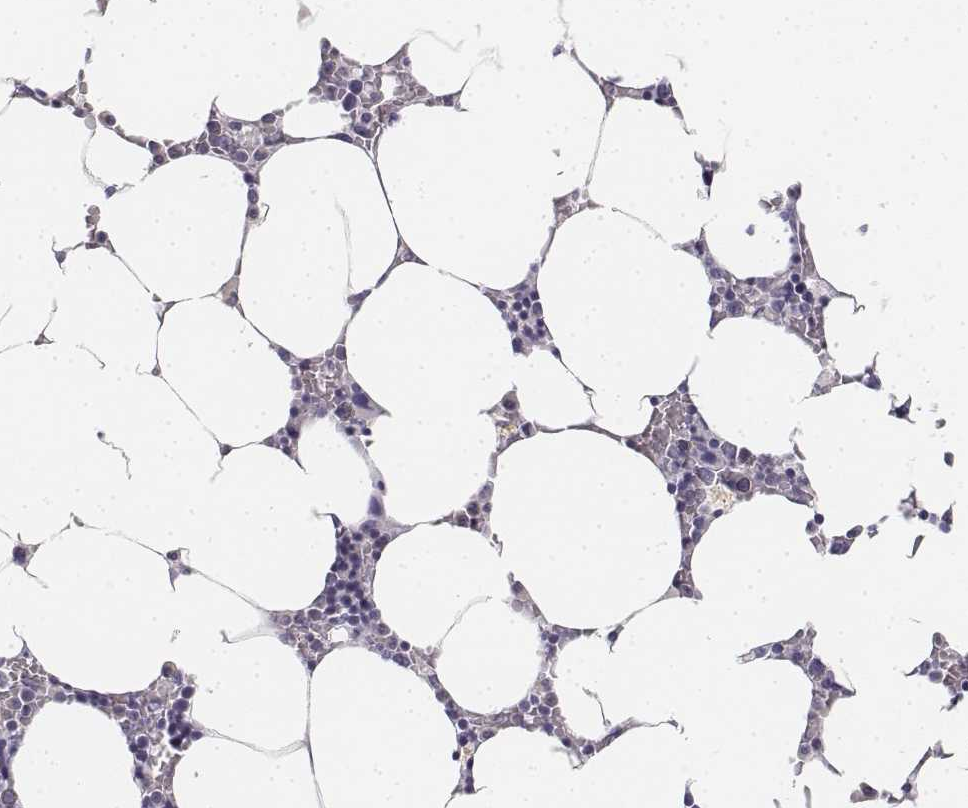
{"staining": {"intensity": "negative", "quantity": "none", "location": "none"}, "tissue": "bone marrow", "cell_type": "Hematopoietic cells", "image_type": "normal", "snomed": [{"axis": "morphology", "description": "Normal tissue, NOS"}, {"axis": "topography", "description": "Bone marrow"}], "caption": "Hematopoietic cells show no significant protein expression in normal bone marrow.", "gene": "UCN2", "patient": {"sex": "female", "age": 52}}